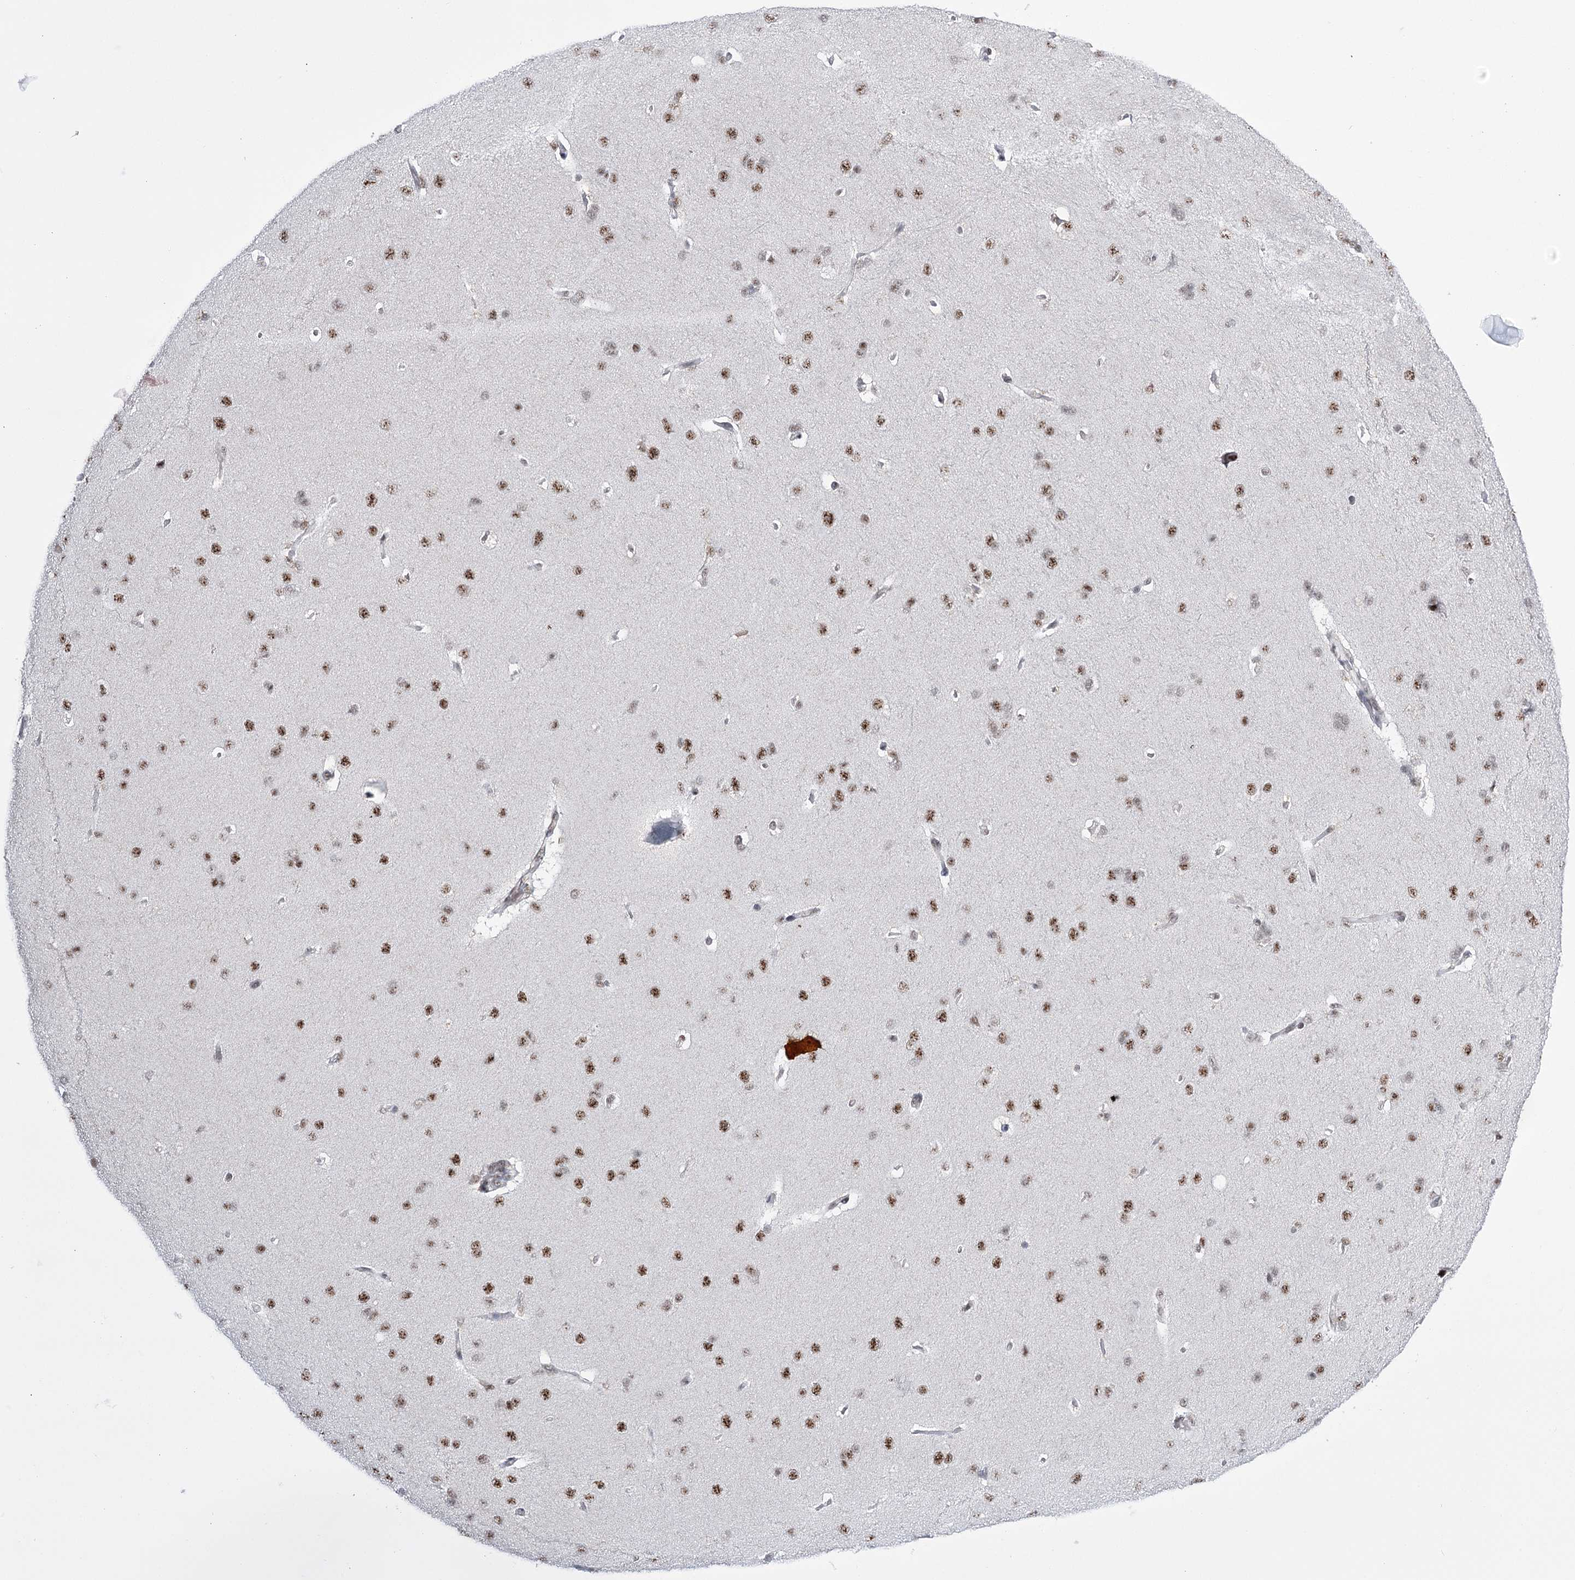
{"staining": {"intensity": "weak", "quantity": ">75%", "location": "nuclear"}, "tissue": "cerebral cortex", "cell_type": "Endothelial cells", "image_type": "normal", "snomed": [{"axis": "morphology", "description": "Normal tissue, NOS"}, {"axis": "topography", "description": "Cerebral cortex"}], "caption": "Approximately >75% of endothelial cells in benign cerebral cortex demonstrate weak nuclear protein positivity as visualized by brown immunohistochemical staining.", "gene": "PRPF40A", "patient": {"sex": "male", "age": 62}}